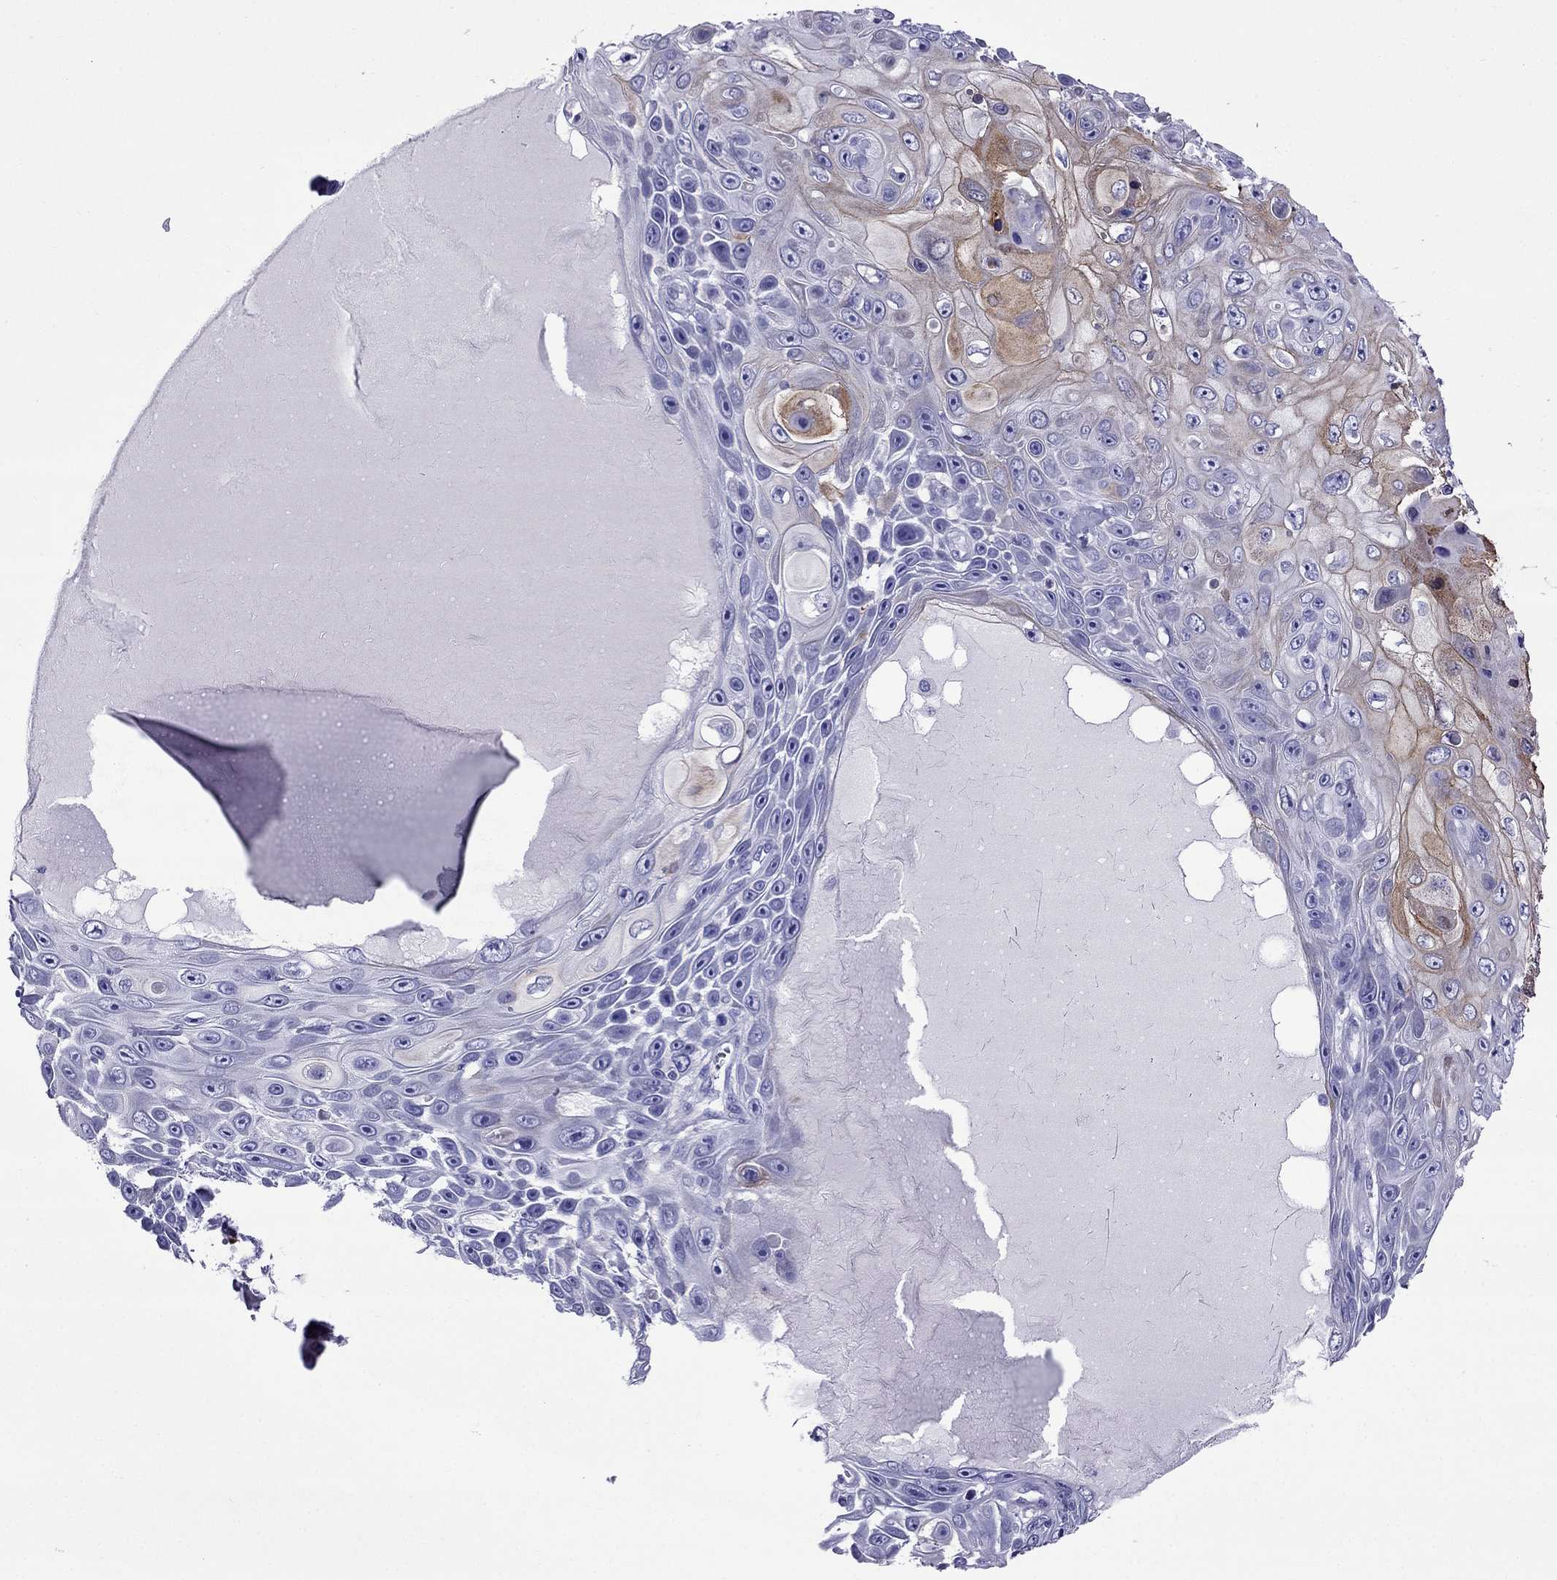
{"staining": {"intensity": "moderate", "quantity": "<25%", "location": "cytoplasmic/membranous"}, "tissue": "skin cancer", "cell_type": "Tumor cells", "image_type": "cancer", "snomed": [{"axis": "morphology", "description": "Squamous cell carcinoma, NOS"}, {"axis": "topography", "description": "Skin"}], "caption": "A brown stain shows moderate cytoplasmic/membranous staining of a protein in human skin cancer tumor cells.", "gene": "CRYBA1", "patient": {"sex": "male", "age": 82}}